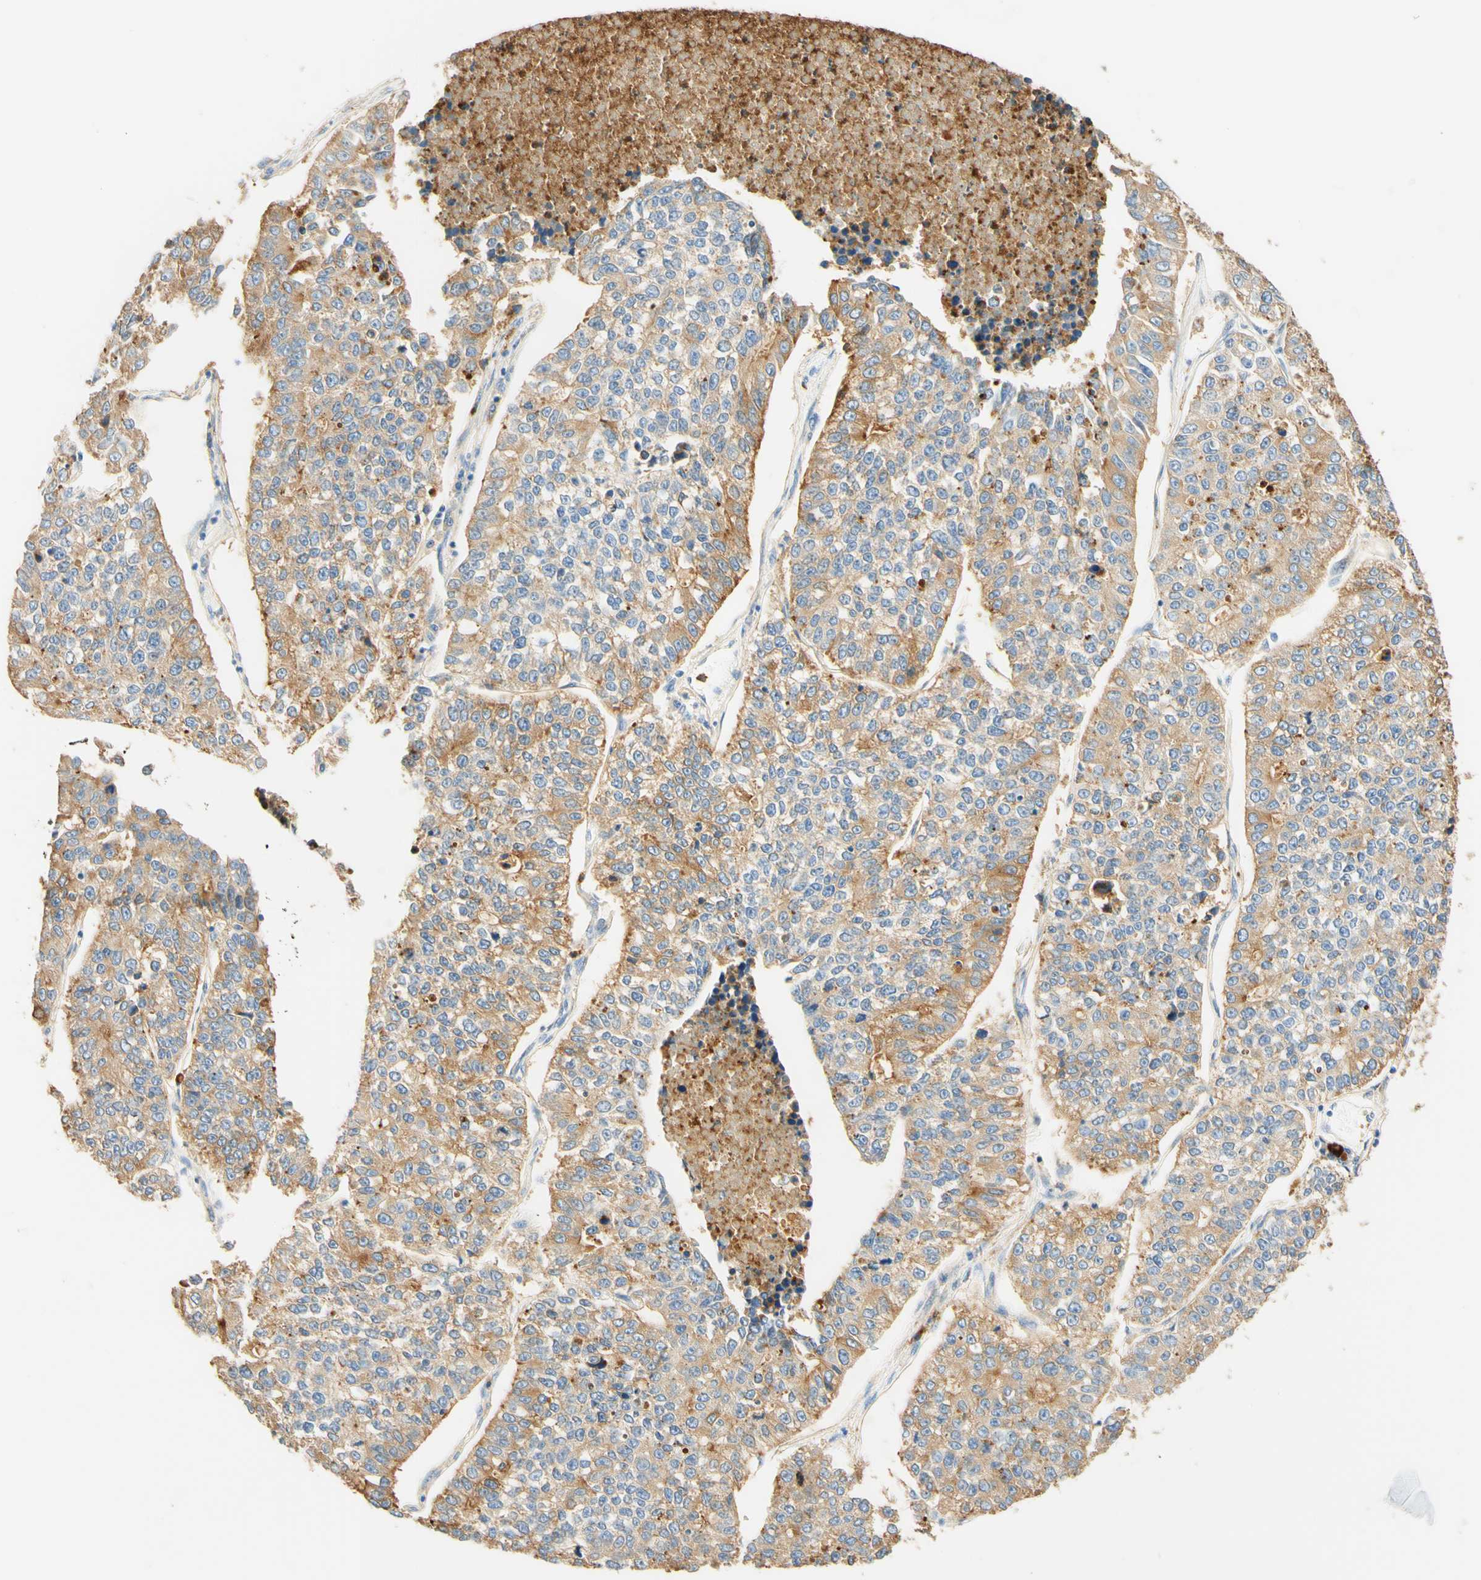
{"staining": {"intensity": "weak", "quantity": ">75%", "location": "cytoplasmic/membranous"}, "tissue": "lung cancer", "cell_type": "Tumor cells", "image_type": "cancer", "snomed": [{"axis": "morphology", "description": "Adenocarcinoma, NOS"}, {"axis": "topography", "description": "Lung"}], "caption": "Protein staining demonstrates weak cytoplasmic/membranous staining in about >75% of tumor cells in adenocarcinoma (lung).", "gene": "CD63", "patient": {"sex": "male", "age": 49}}